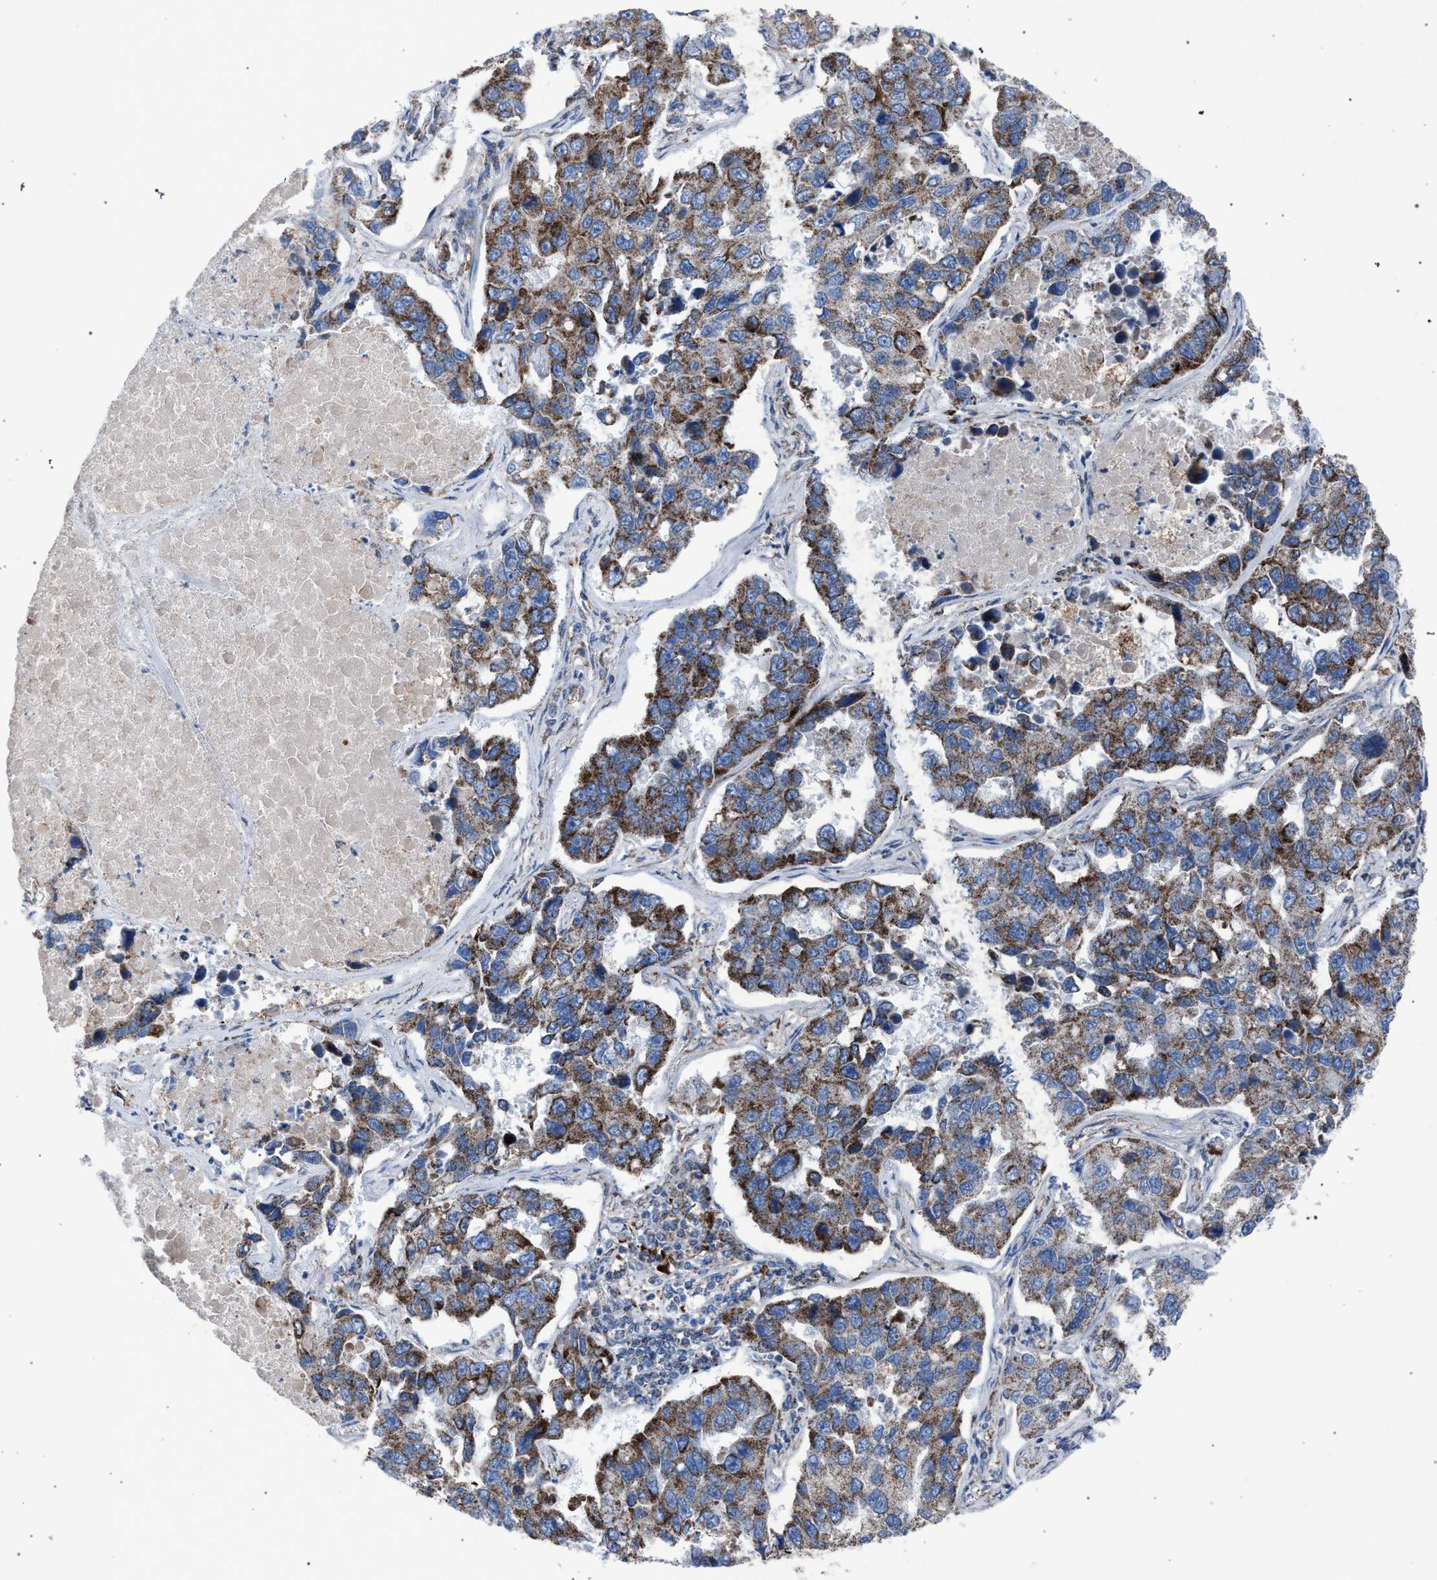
{"staining": {"intensity": "moderate", "quantity": ">75%", "location": "cytoplasmic/membranous"}, "tissue": "lung cancer", "cell_type": "Tumor cells", "image_type": "cancer", "snomed": [{"axis": "morphology", "description": "Adenocarcinoma, NOS"}, {"axis": "topography", "description": "Lung"}], "caption": "Lung adenocarcinoma was stained to show a protein in brown. There is medium levels of moderate cytoplasmic/membranous staining in approximately >75% of tumor cells. The staining was performed using DAB to visualize the protein expression in brown, while the nuclei were stained in blue with hematoxylin (Magnification: 20x).", "gene": "HSD17B4", "patient": {"sex": "male", "age": 64}}